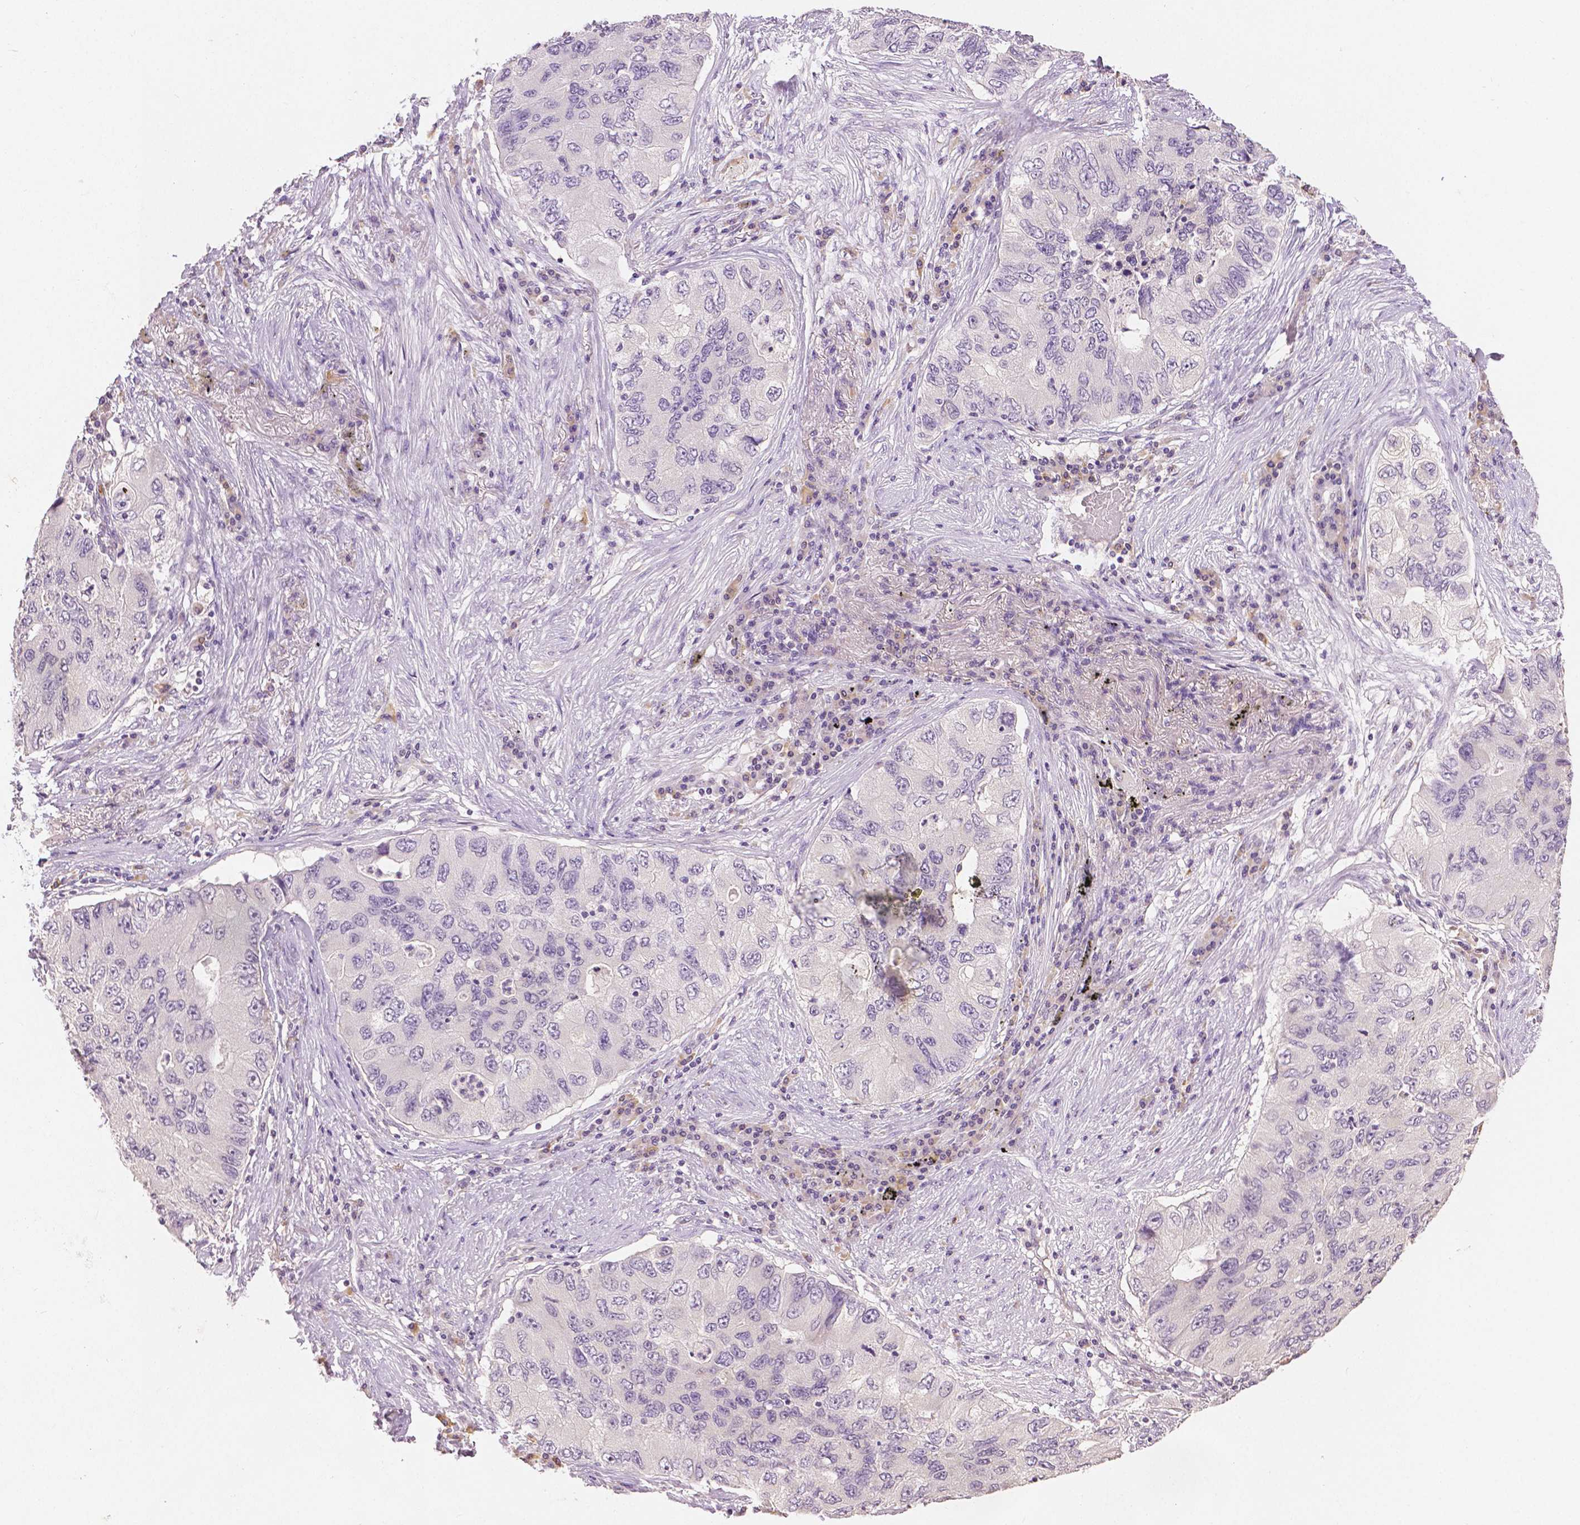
{"staining": {"intensity": "negative", "quantity": "none", "location": "none"}, "tissue": "lung cancer", "cell_type": "Tumor cells", "image_type": "cancer", "snomed": [{"axis": "morphology", "description": "Adenocarcinoma, NOS"}, {"axis": "morphology", "description": "Adenocarcinoma, metastatic, NOS"}, {"axis": "topography", "description": "Lymph node"}, {"axis": "topography", "description": "Lung"}], "caption": "The histopathology image demonstrates no staining of tumor cells in lung metastatic adenocarcinoma.", "gene": "TGM1", "patient": {"sex": "female", "age": 54}}